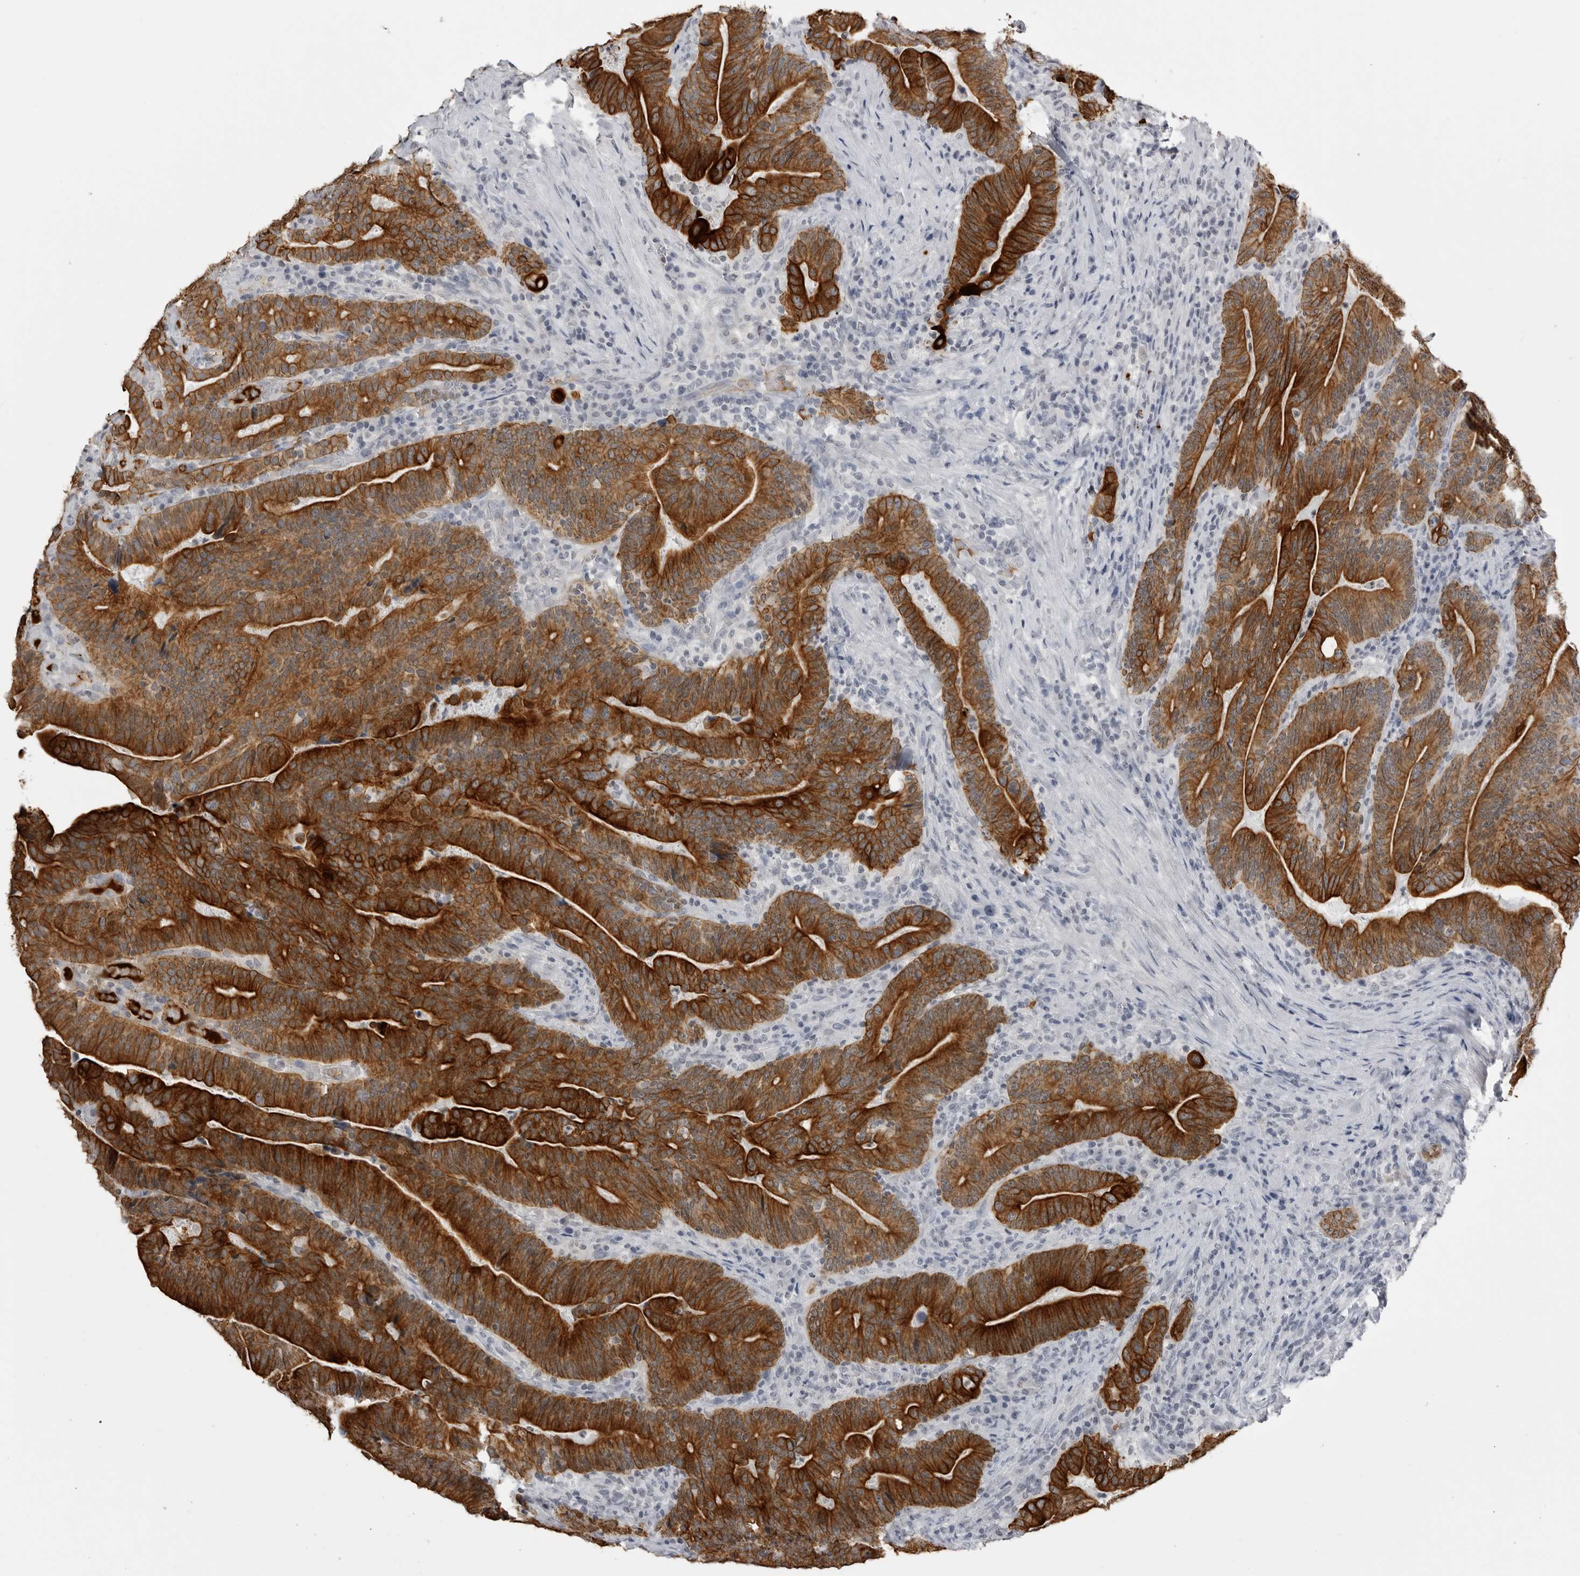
{"staining": {"intensity": "strong", "quantity": ">75%", "location": "cytoplasmic/membranous"}, "tissue": "colorectal cancer", "cell_type": "Tumor cells", "image_type": "cancer", "snomed": [{"axis": "morphology", "description": "Adenocarcinoma, NOS"}, {"axis": "topography", "description": "Colon"}], "caption": "This micrograph shows immunohistochemistry staining of adenocarcinoma (colorectal), with high strong cytoplasmic/membranous staining in approximately >75% of tumor cells.", "gene": "SERPINF2", "patient": {"sex": "female", "age": 66}}